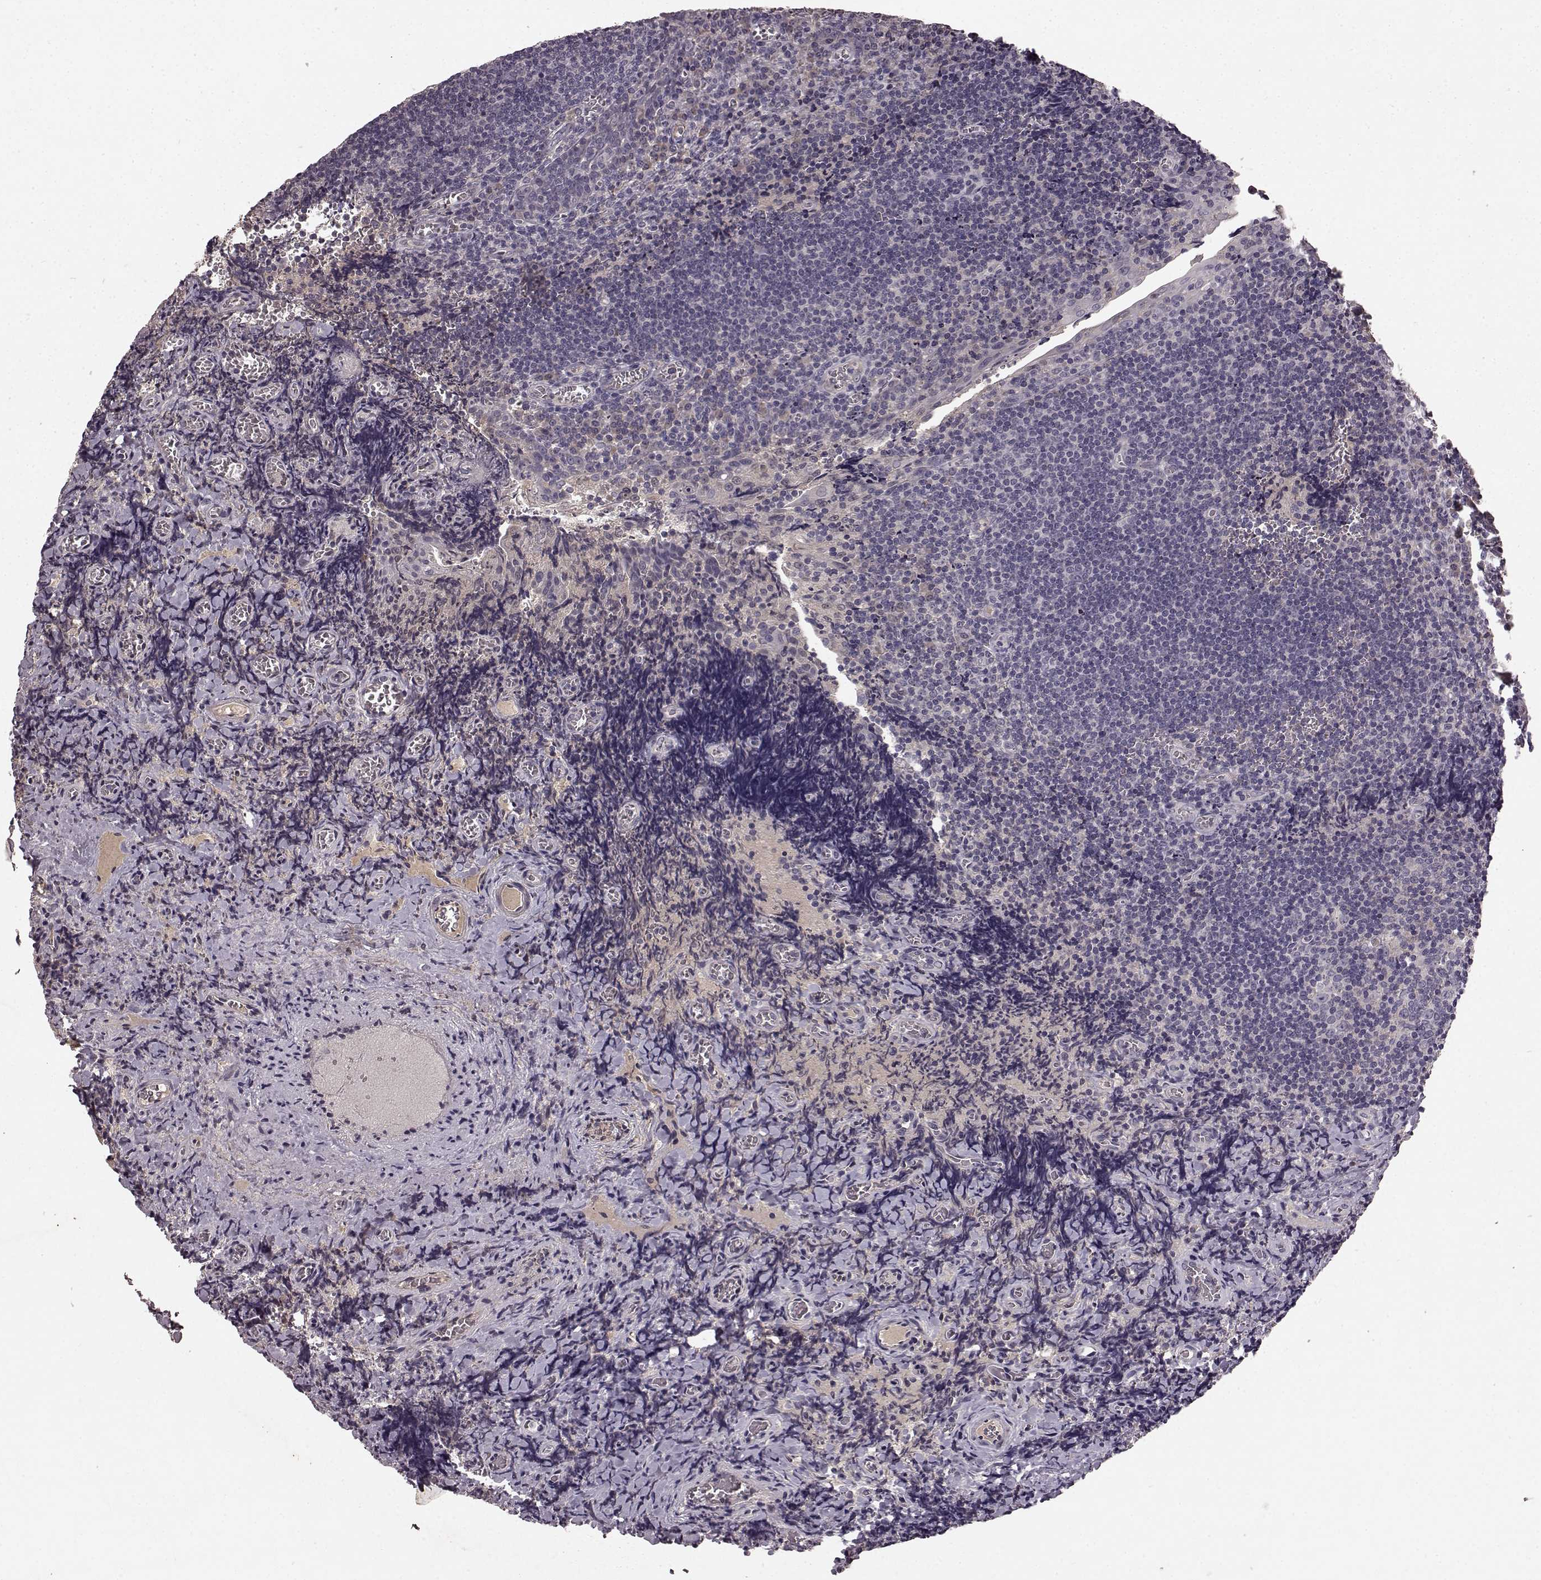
{"staining": {"intensity": "moderate", "quantity": "<25%", "location": "cytoplasmic/membranous"}, "tissue": "tonsil", "cell_type": "Germinal center cells", "image_type": "normal", "snomed": [{"axis": "morphology", "description": "Normal tissue, NOS"}, {"axis": "morphology", "description": "Inflammation, NOS"}, {"axis": "topography", "description": "Tonsil"}], "caption": "Germinal center cells demonstrate low levels of moderate cytoplasmic/membranous positivity in approximately <25% of cells in benign human tonsil. (brown staining indicates protein expression, while blue staining denotes nuclei).", "gene": "SLC22A18", "patient": {"sex": "female", "age": 31}}